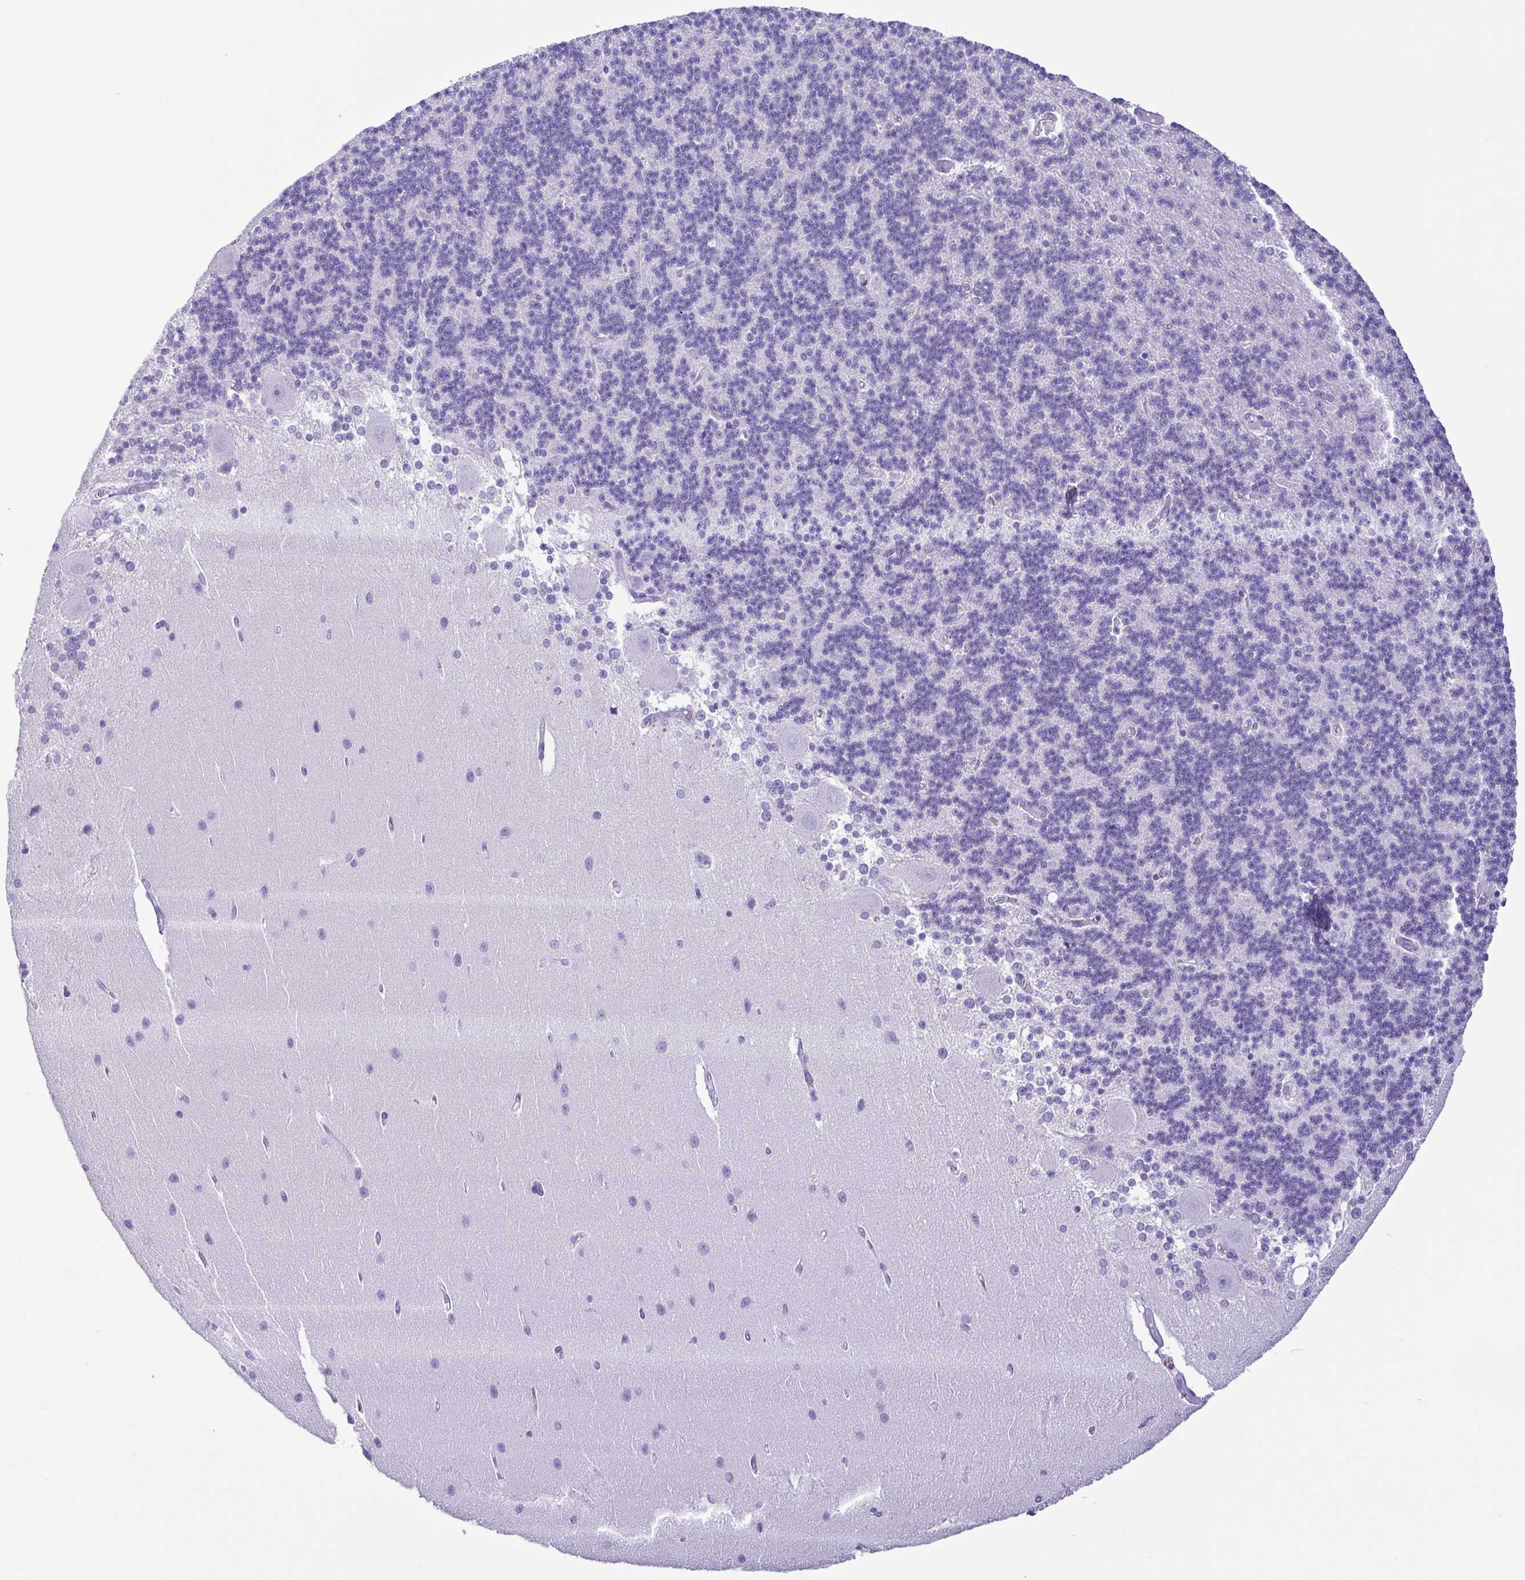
{"staining": {"intensity": "negative", "quantity": "none", "location": "none"}, "tissue": "cerebellum", "cell_type": "Cells in granular layer", "image_type": "normal", "snomed": [{"axis": "morphology", "description": "Normal tissue, NOS"}, {"axis": "topography", "description": "Cerebellum"}], "caption": "This is a photomicrograph of immunohistochemistry staining of benign cerebellum, which shows no positivity in cells in granular layer. The staining is performed using DAB (3,3'-diaminobenzidine) brown chromogen with nuclei counter-stained in using hematoxylin.", "gene": "OVGP1", "patient": {"sex": "female", "age": 54}}